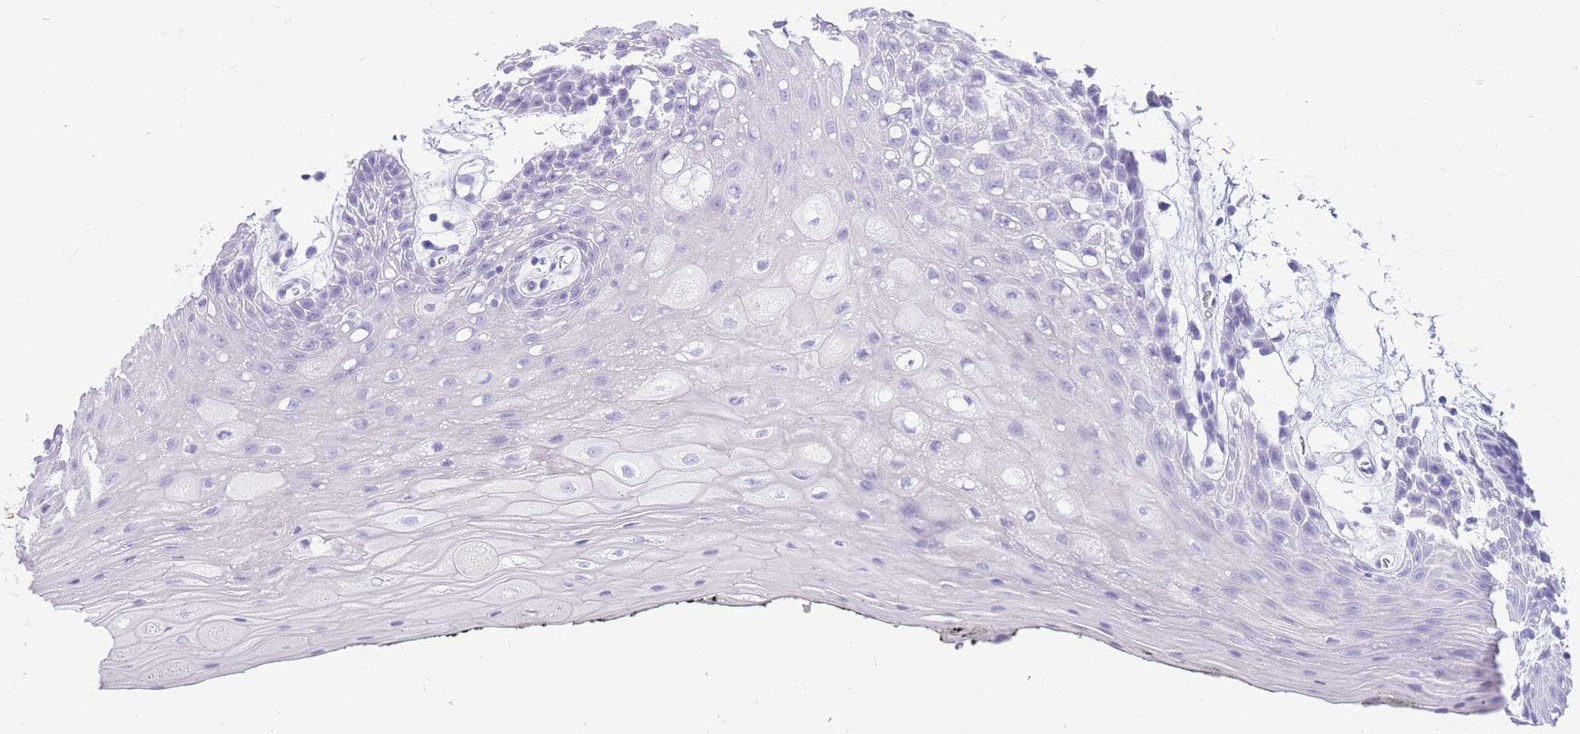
{"staining": {"intensity": "negative", "quantity": "none", "location": "none"}, "tissue": "oral mucosa", "cell_type": "Squamous epithelial cells", "image_type": "normal", "snomed": [{"axis": "morphology", "description": "Normal tissue, NOS"}, {"axis": "topography", "description": "Oral tissue"}, {"axis": "topography", "description": "Tounge, NOS"}], "caption": "DAB (3,3'-diaminobenzidine) immunohistochemical staining of benign human oral mucosa exhibits no significant staining in squamous epithelial cells.", "gene": "ZFP62", "patient": {"sex": "female", "age": 59}}